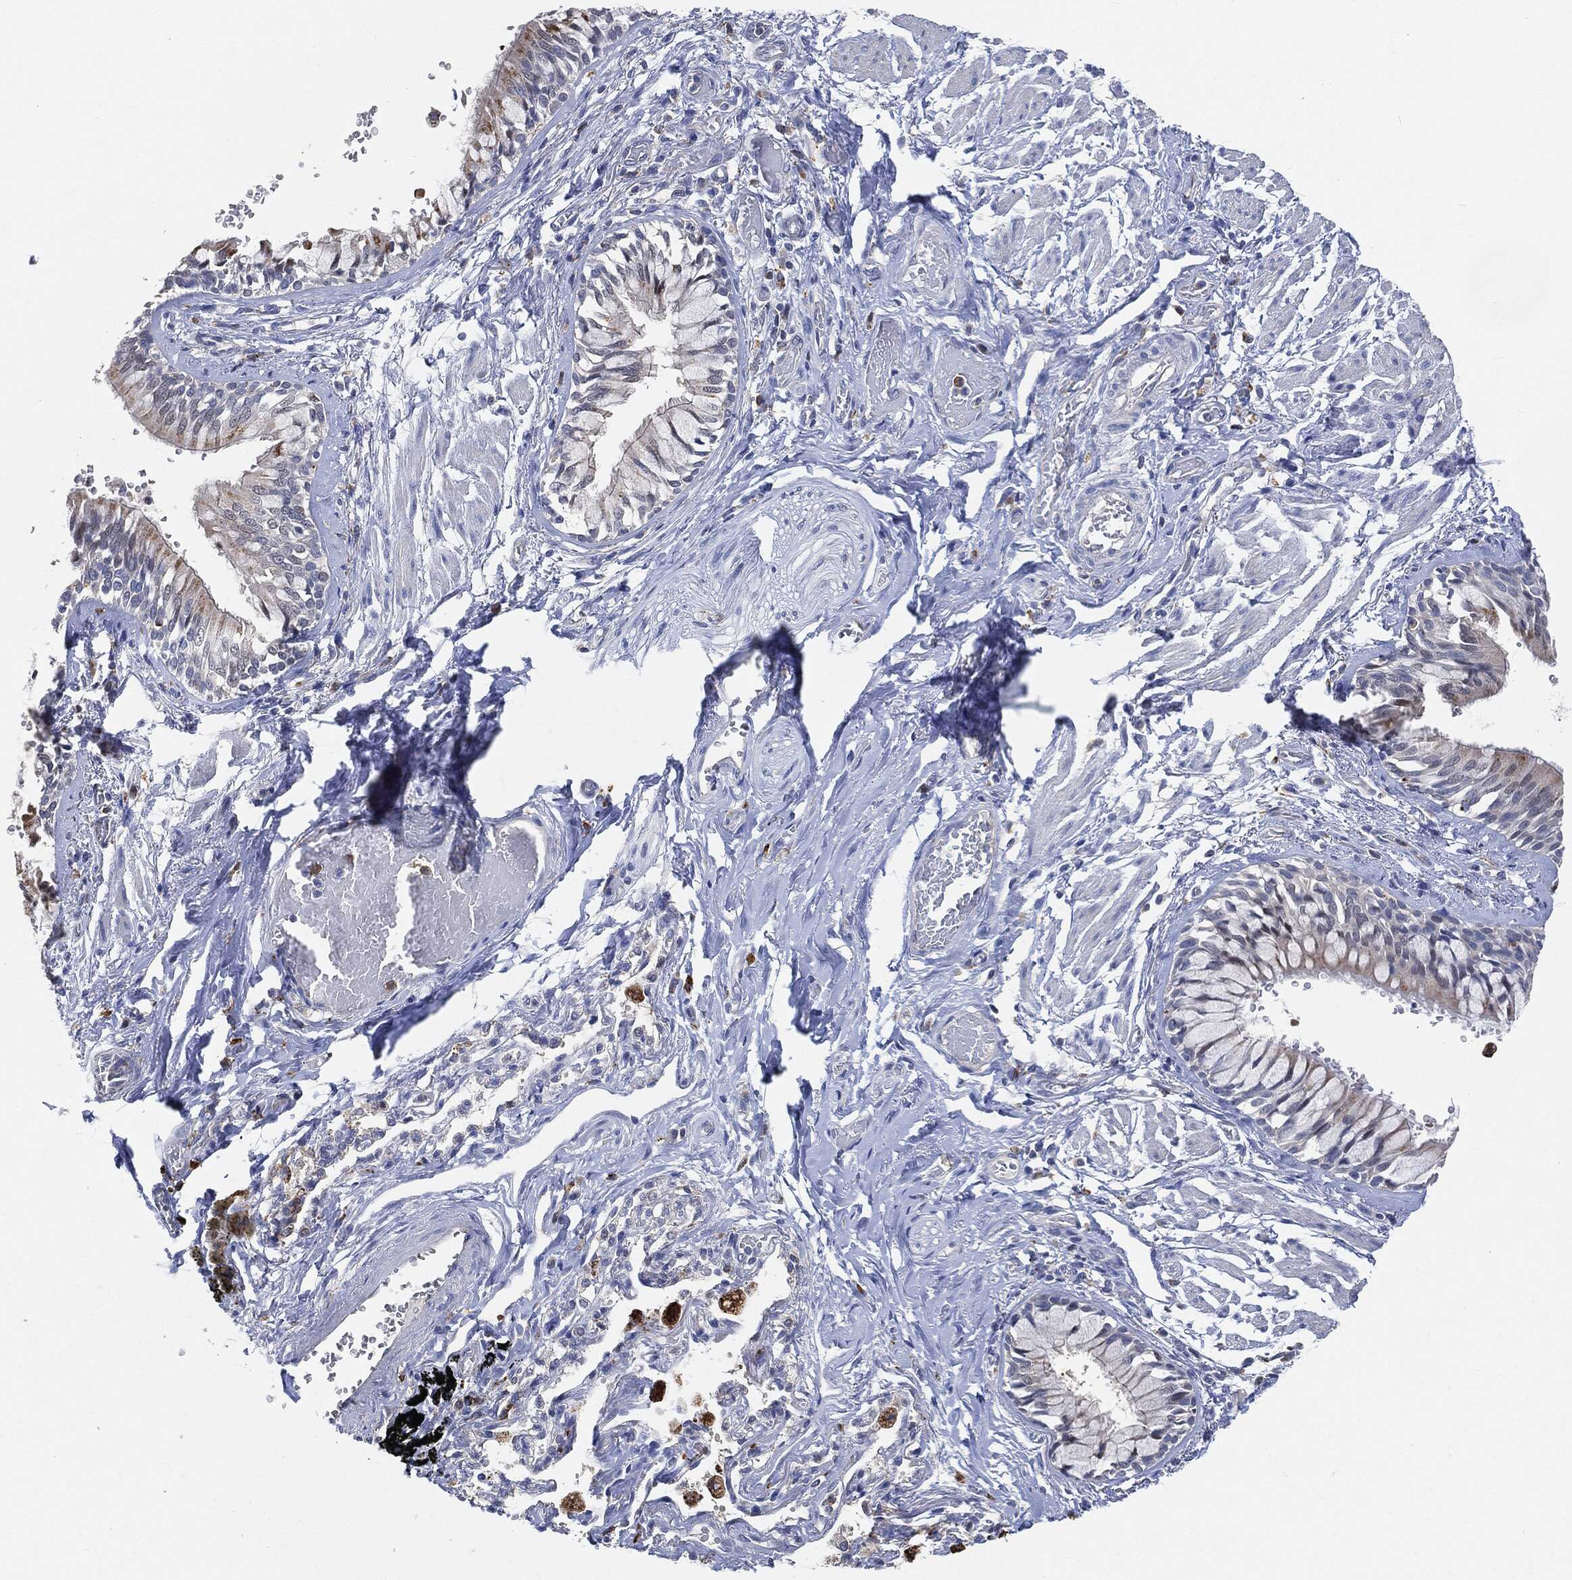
{"staining": {"intensity": "weak", "quantity": "25%-75%", "location": "cytoplasmic/membranous"}, "tissue": "bronchus", "cell_type": "Respiratory epithelial cells", "image_type": "normal", "snomed": [{"axis": "morphology", "description": "Normal tissue, NOS"}, {"axis": "topography", "description": "Bronchus"}, {"axis": "topography", "description": "Lung"}], "caption": "Benign bronchus exhibits weak cytoplasmic/membranous expression in approximately 25%-75% of respiratory epithelial cells The staining was performed using DAB (3,3'-diaminobenzidine) to visualize the protein expression in brown, while the nuclei were stained in blue with hematoxylin (Magnification: 20x)..", "gene": "VSIG4", "patient": {"sex": "female", "age": 57}}